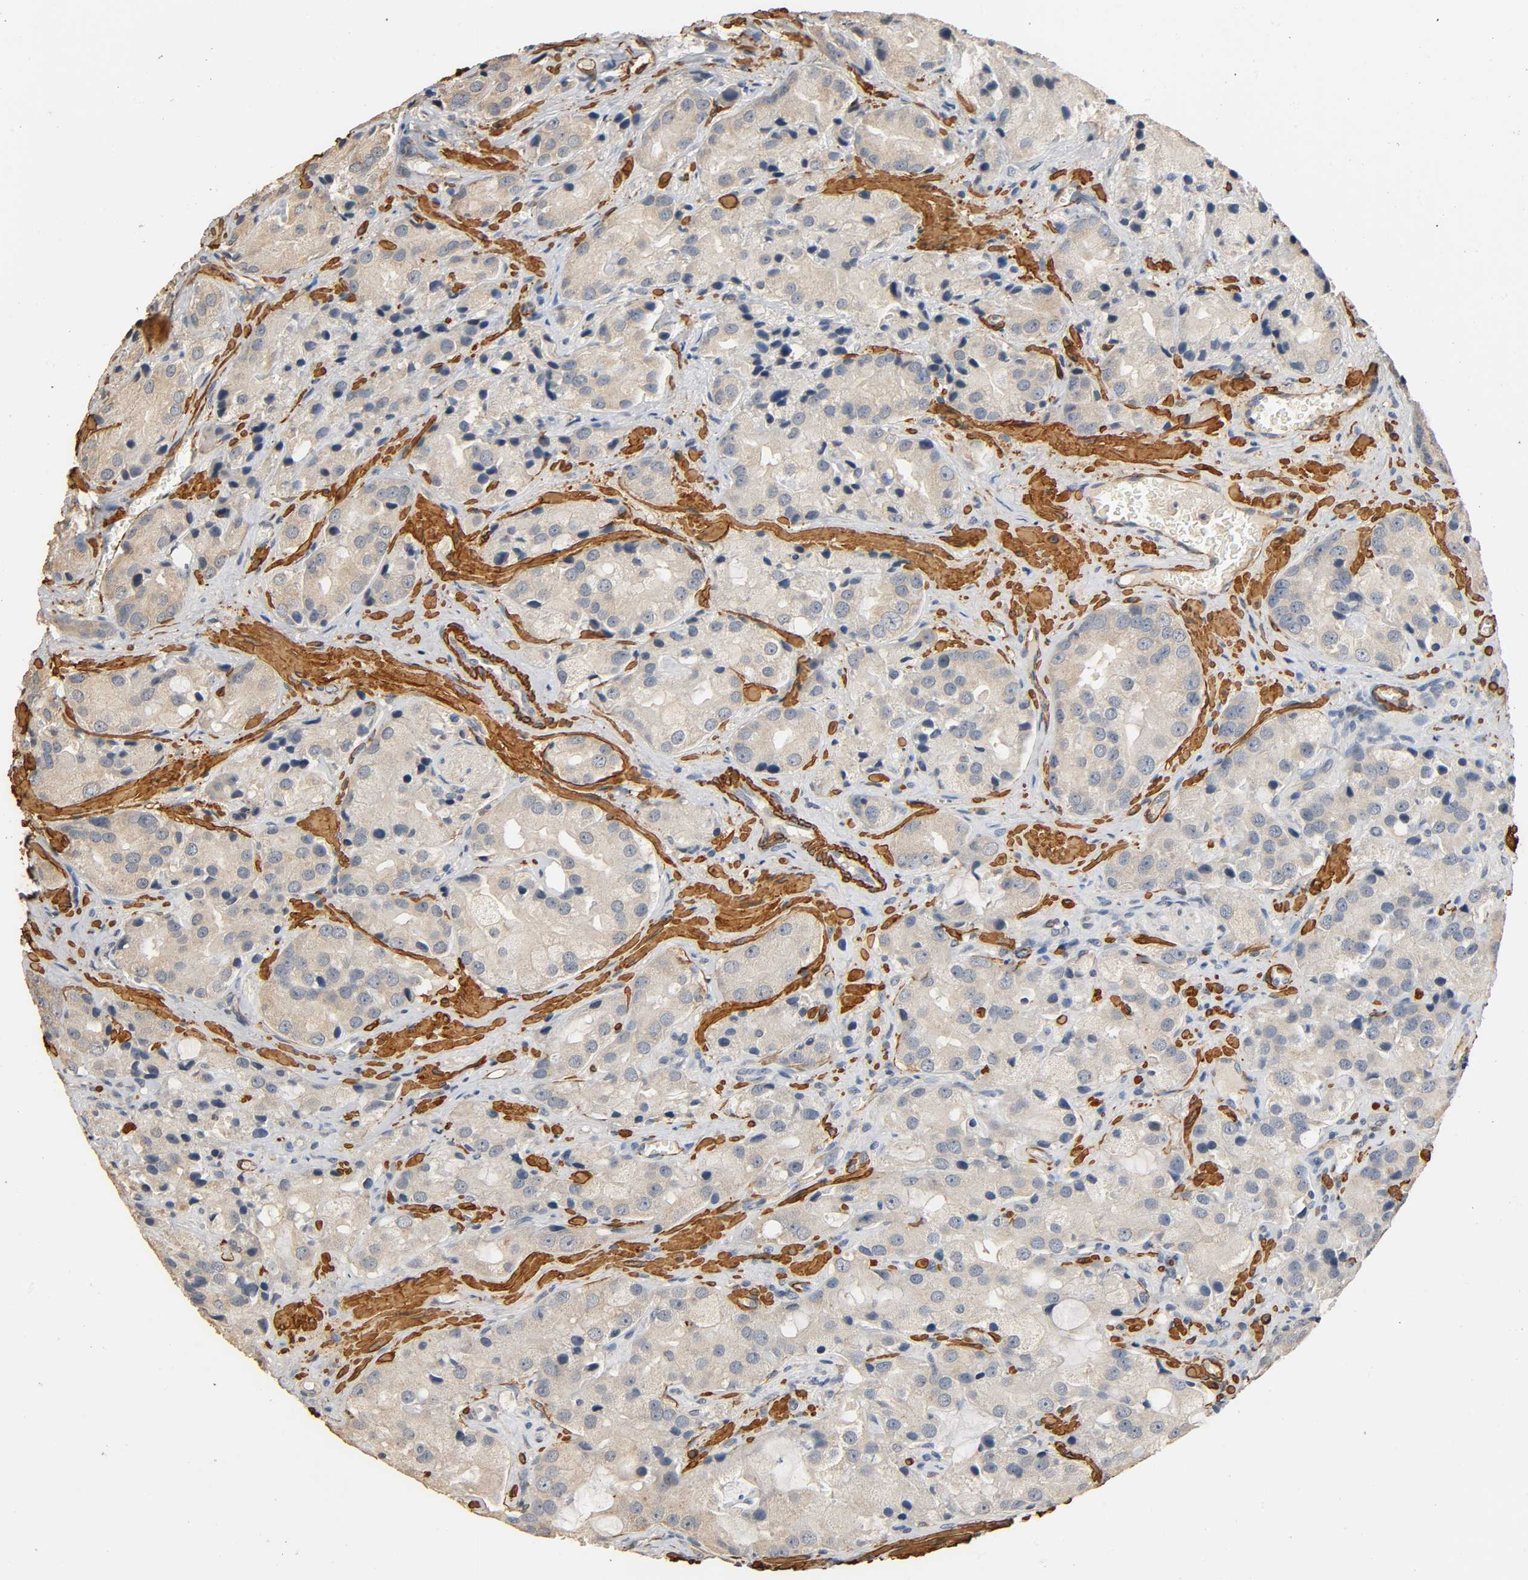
{"staining": {"intensity": "weak", "quantity": ">75%", "location": "cytoplasmic/membranous"}, "tissue": "prostate cancer", "cell_type": "Tumor cells", "image_type": "cancer", "snomed": [{"axis": "morphology", "description": "Adenocarcinoma, High grade"}, {"axis": "topography", "description": "Prostate"}], "caption": "Weak cytoplasmic/membranous positivity is seen in about >75% of tumor cells in prostate cancer.", "gene": "GSTA3", "patient": {"sex": "male", "age": 70}}